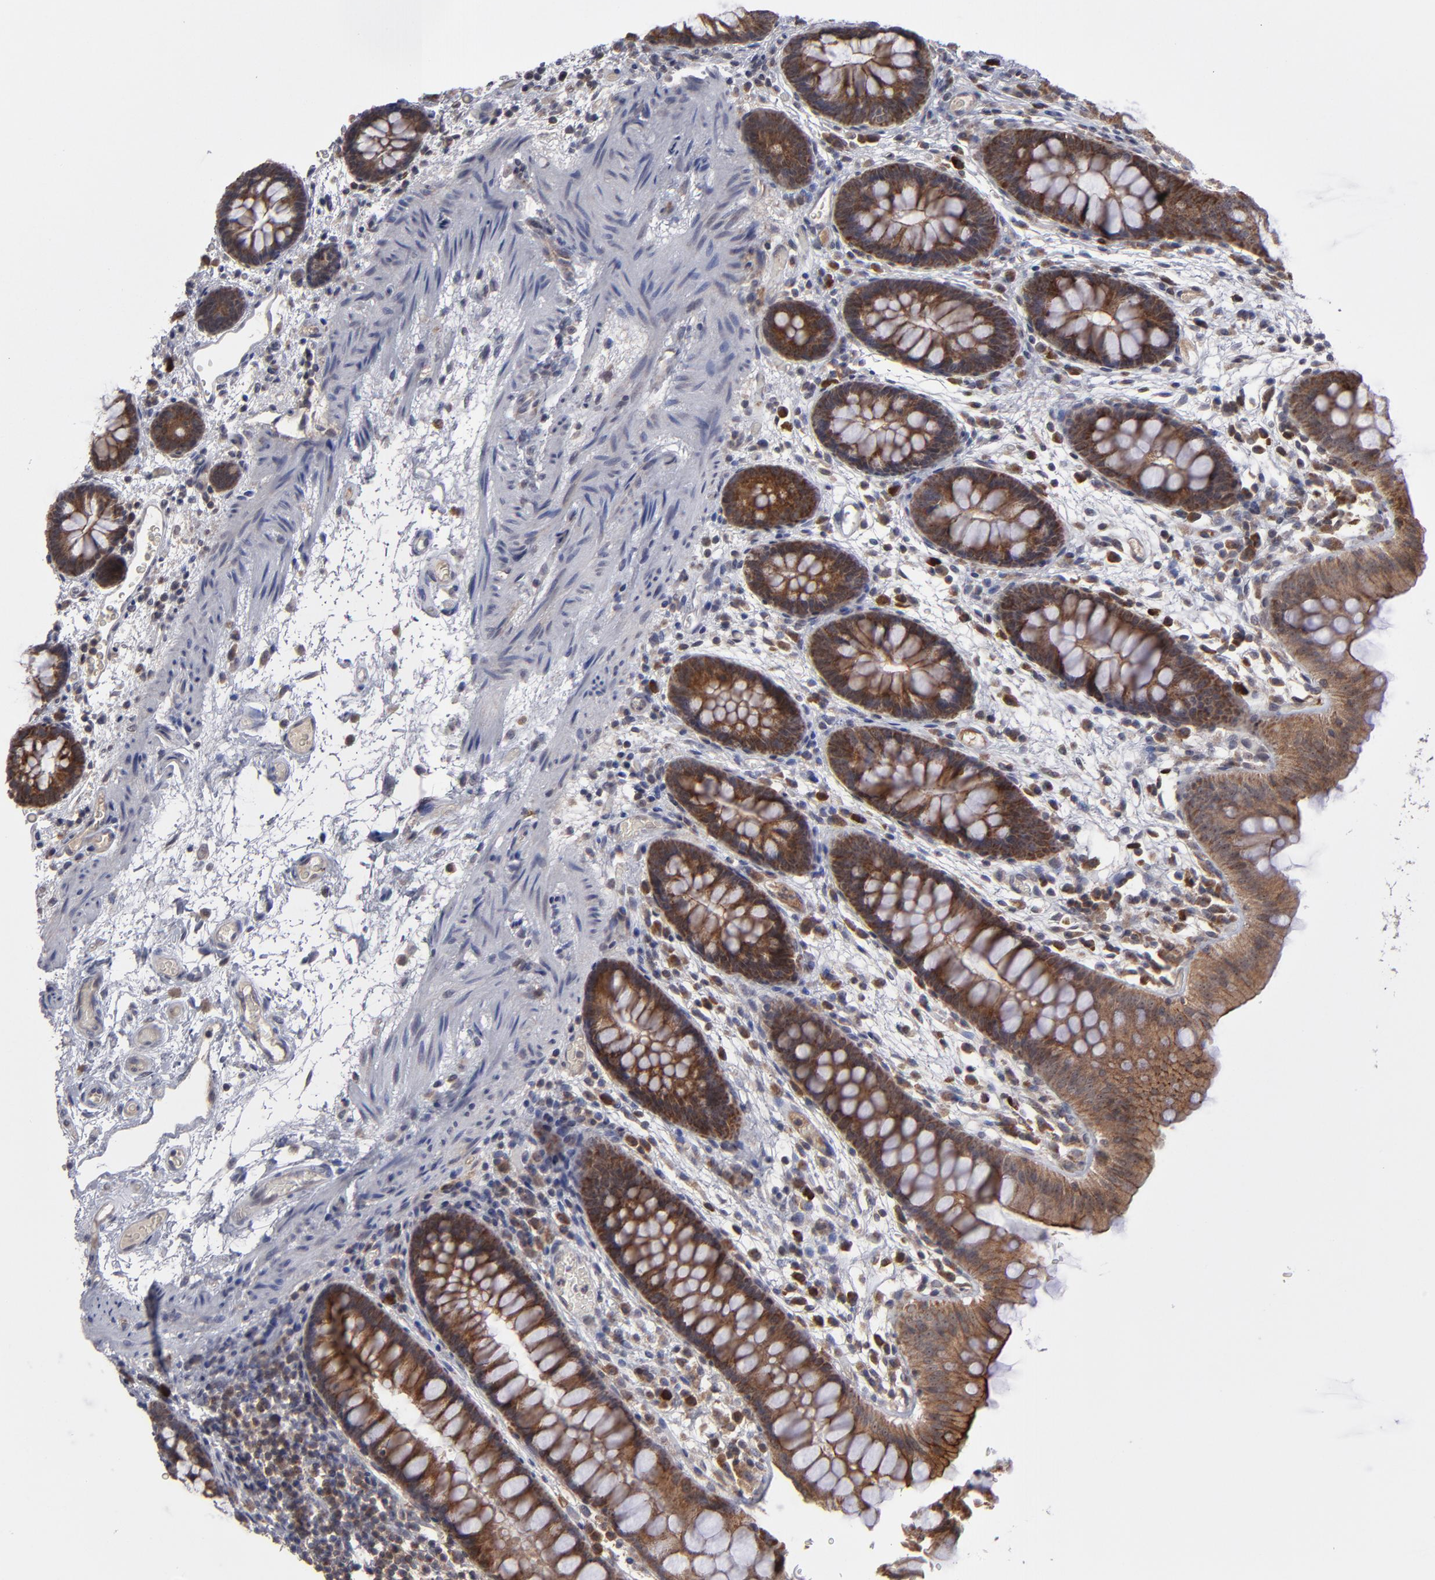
{"staining": {"intensity": "weak", "quantity": "25%-75%", "location": "cytoplasmic/membranous"}, "tissue": "colon", "cell_type": "Endothelial cells", "image_type": "normal", "snomed": [{"axis": "morphology", "description": "Normal tissue, NOS"}, {"axis": "topography", "description": "Smooth muscle"}, {"axis": "topography", "description": "Colon"}], "caption": "Brown immunohistochemical staining in benign colon reveals weak cytoplasmic/membranous expression in about 25%-75% of endothelial cells. Immunohistochemistry stains the protein in brown and the nuclei are stained blue.", "gene": "GLCCI1", "patient": {"sex": "male", "age": 67}}